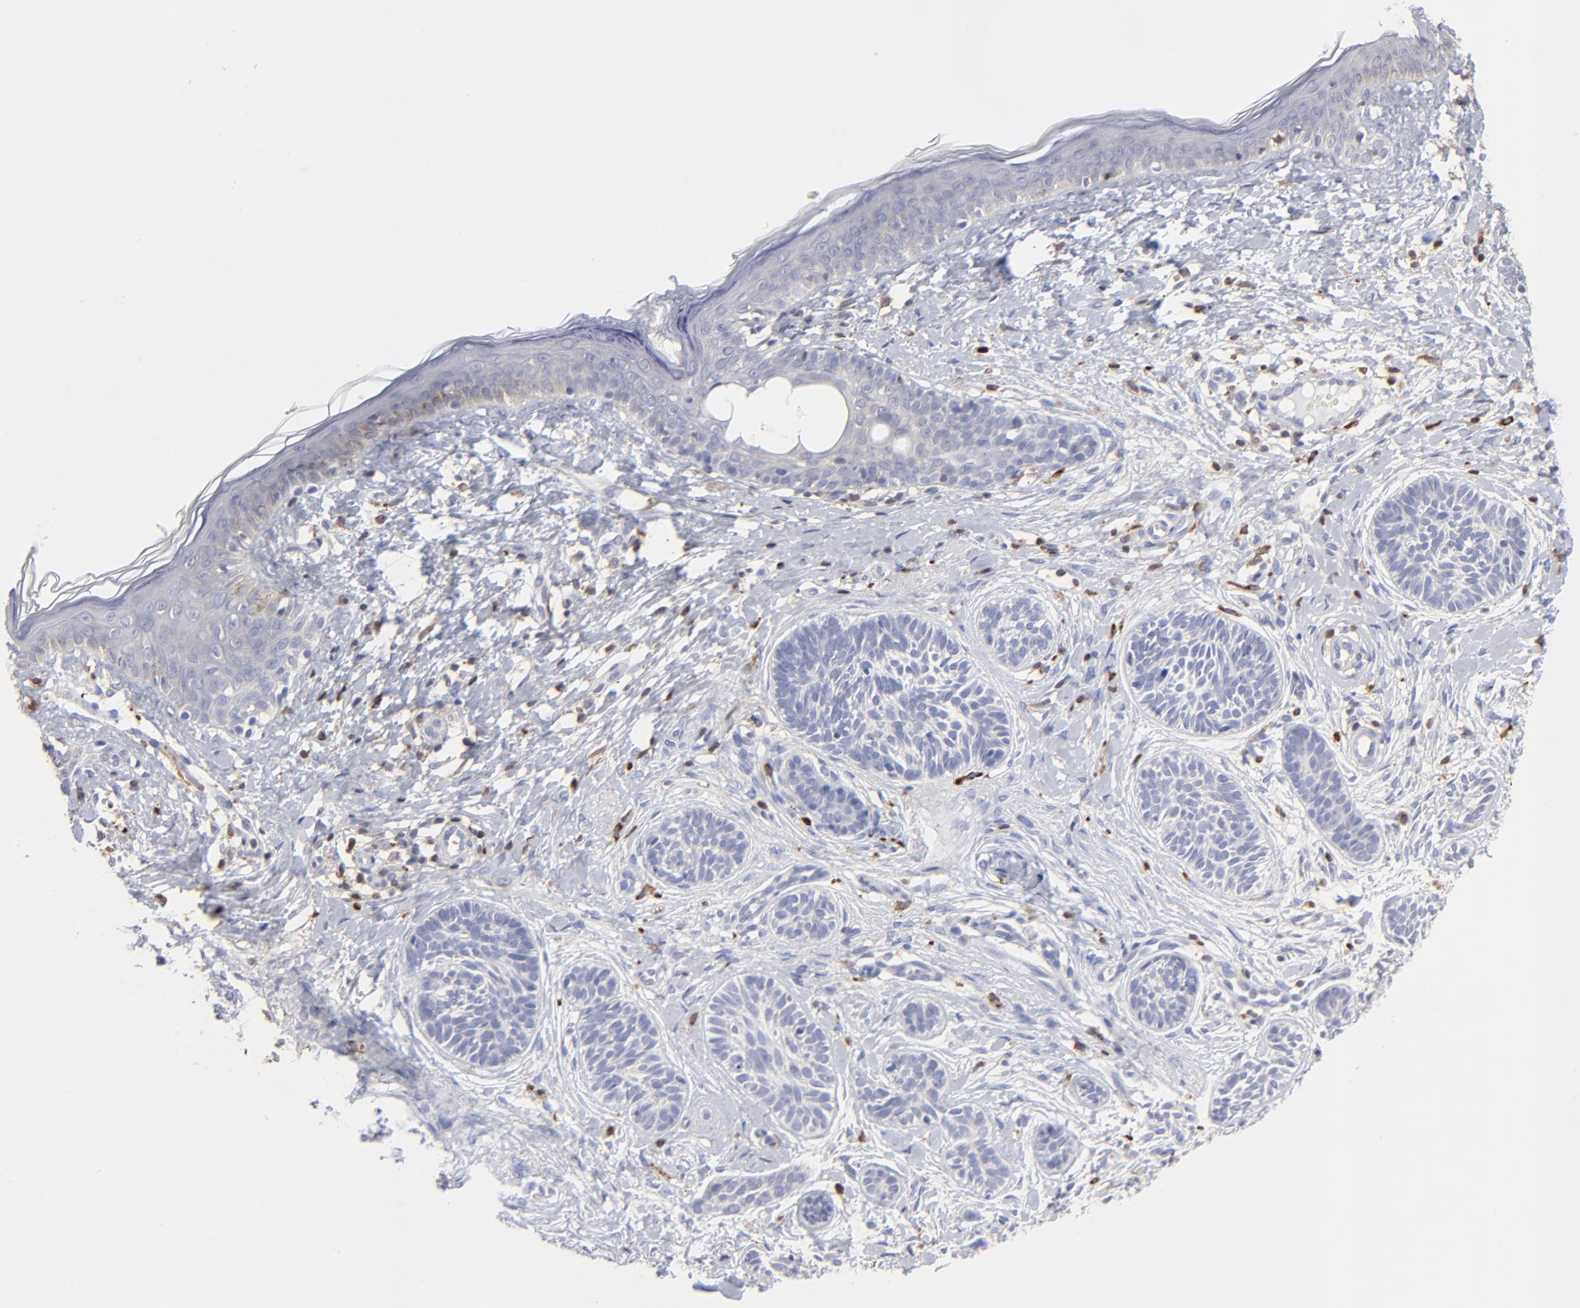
{"staining": {"intensity": "negative", "quantity": "none", "location": "none"}, "tissue": "skin cancer", "cell_type": "Tumor cells", "image_type": "cancer", "snomed": [{"axis": "morphology", "description": "Normal tissue, NOS"}, {"axis": "morphology", "description": "Basal cell carcinoma"}, {"axis": "topography", "description": "Skin"}], "caption": "Image shows no significant protein positivity in tumor cells of skin cancer.", "gene": "TBXT", "patient": {"sex": "male", "age": 63}}